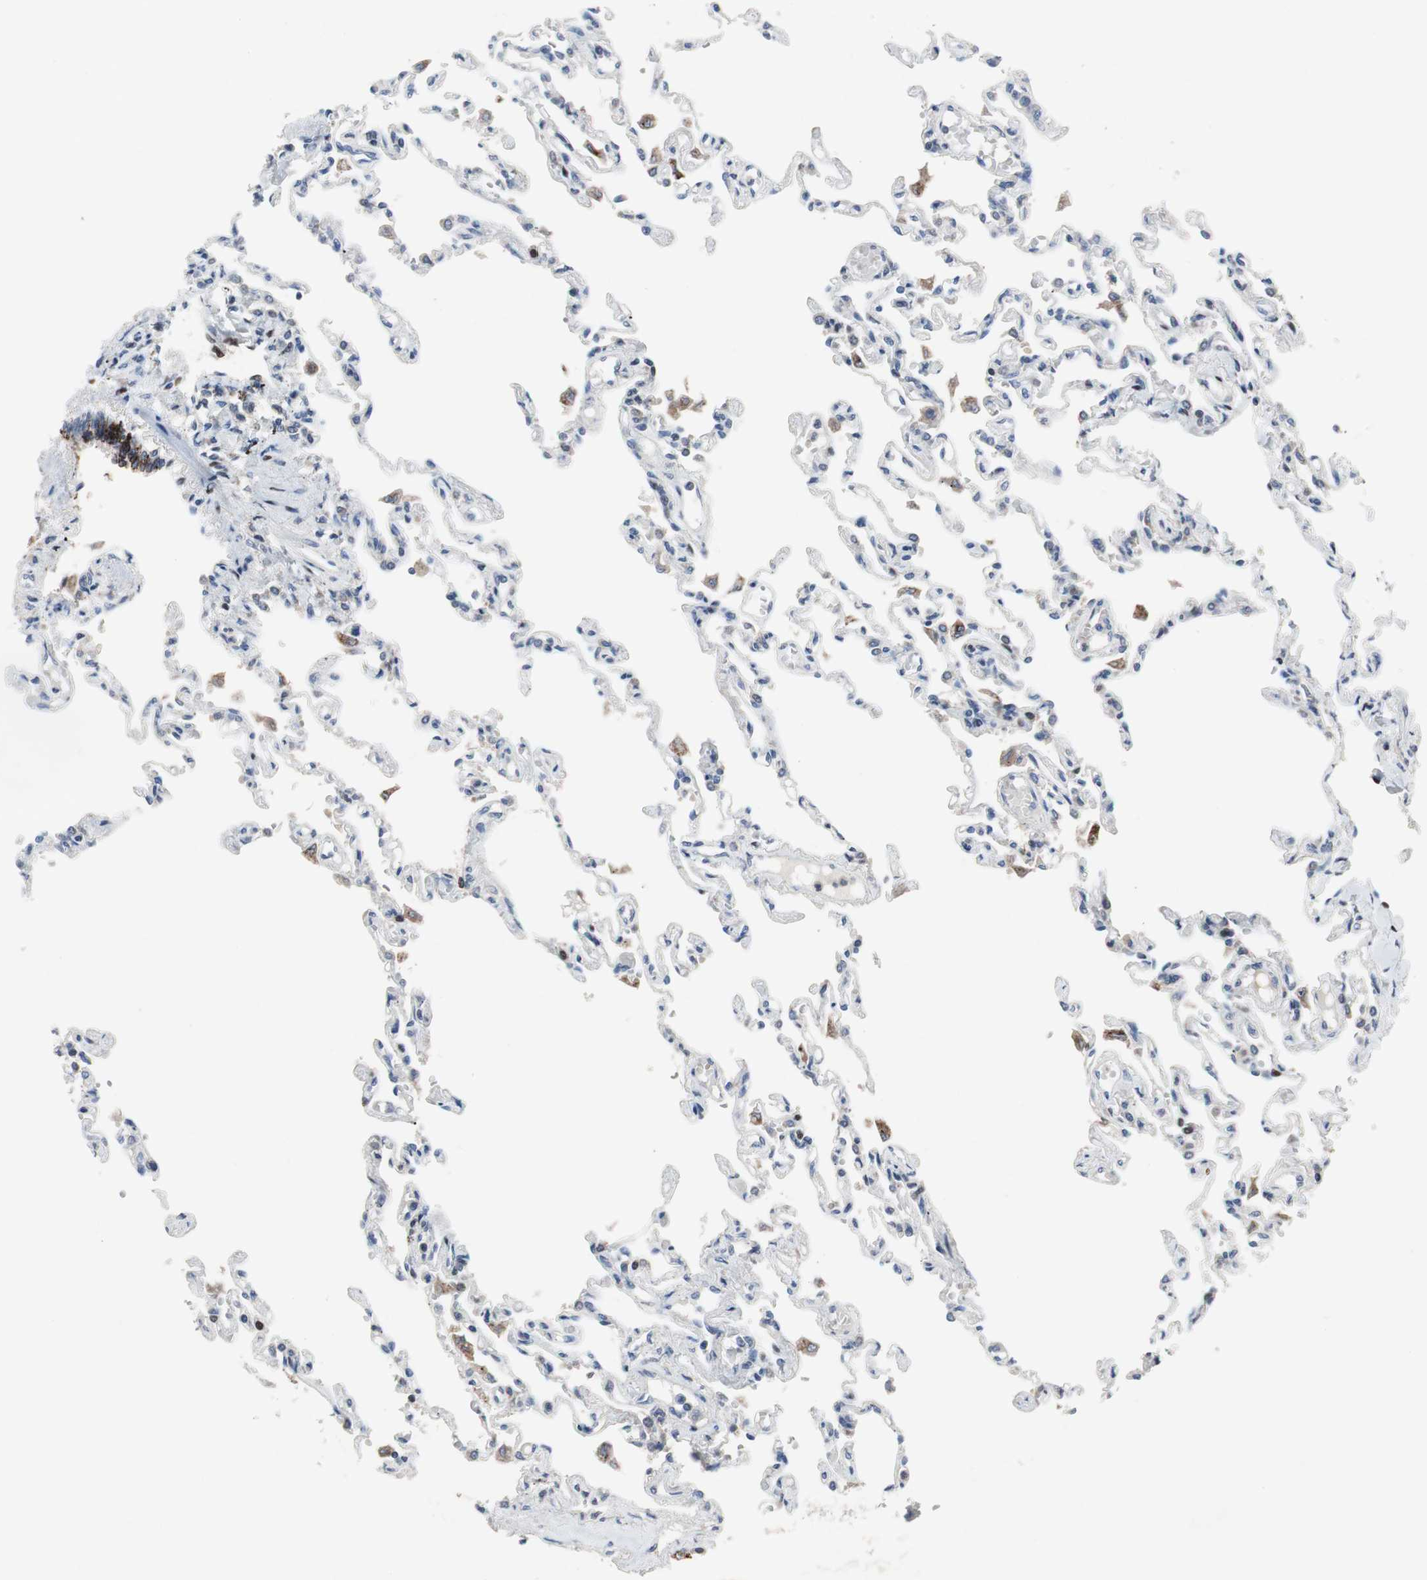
{"staining": {"intensity": "negative", "quantity": "none", "location": "none"}, "tissue": "lung", "cell_type": "Alveolar cells", "image_type": "normal", "snomed": [{"axis": "morphology", "description": "Normal tissue, NOS"}, {"axis": "topography", "description": "Lung"}], "caption": "IHC histopathology image of unremarkable lung stained for a protein (brown), which demonstrates no expression in alveolar cells.", "gene": "MUTYH", "patient": {"sex": "male", "age": 21}}